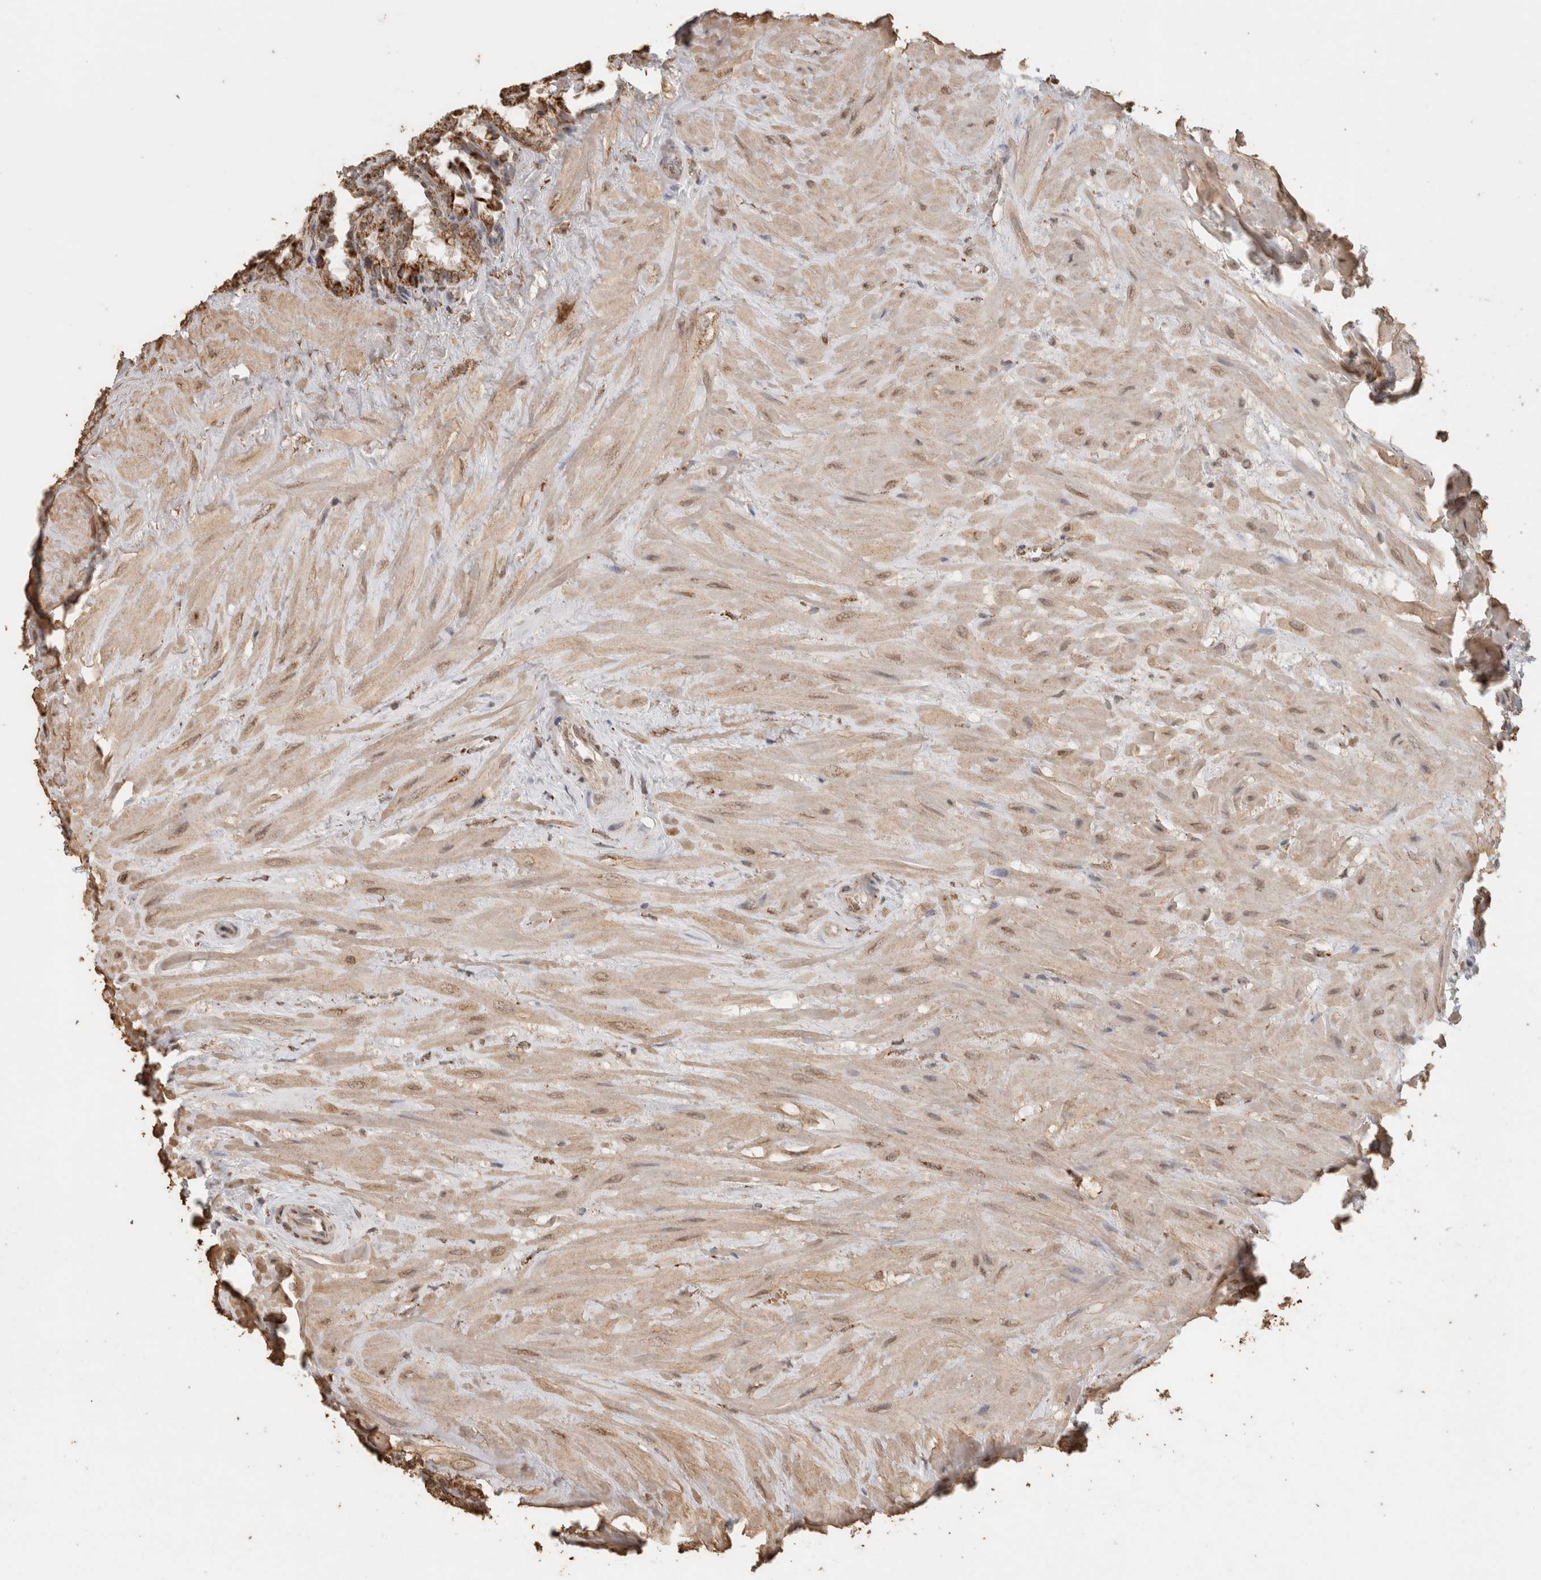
{"staining": {"intensity": "strong", "quantity": ">75%", "location": "cytoplasmic/membranous"}, "tissue": "seminal vesicle", "cell_type": "Glandular cells", "image_type": "normal", "snomed": [{"axis": "morphology", "description": "Normal tissue, NOS"}, {"axis": "topography", "description": "Seminal veicle"}], "caption": "IHC micrograph of benign seminal vesicle: human seminal vesicle stained using IHC exhibits high levels of strong protein expression localized specifically in the cytoplasmic/membranous of glandular cells, appearing as a cytoplasmic/membranous brown color.", "gene": "BNIP3L", "patient": {"sex": "male", "age": 46}}